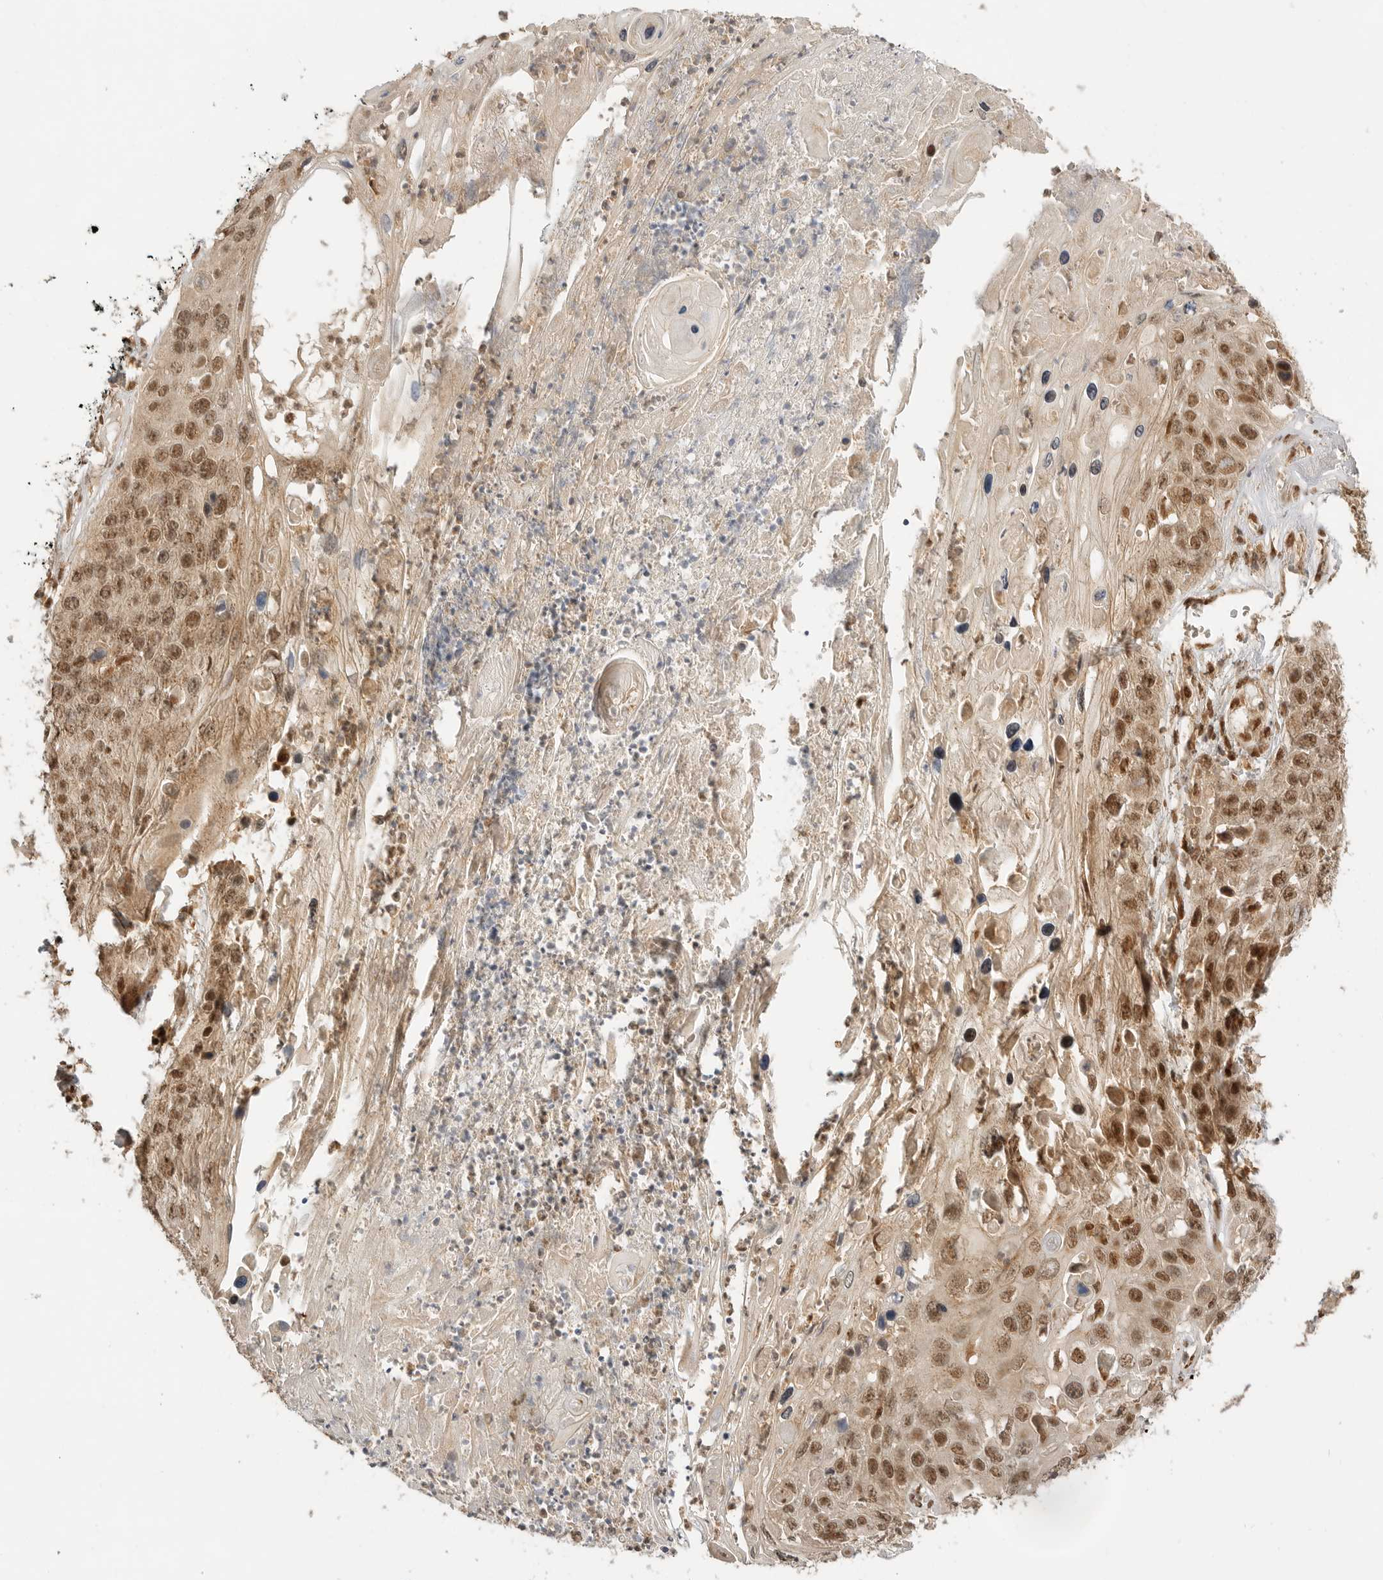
{"staining": {"intensity": "strong", "quantity": ">75%", "location": "cytoplasmic/membranous,nuclear"}, "tissue": "skin cancer", "cell_type": "Tumor cells", "image_type": "cancer", "snomed": [{"axis": "morphology", "description": "Squamous cell carcinoma, NOS"}, {"axis": "topography", "description": "Skin"}], "caption": "A brown stain labels strong cytoplasmic/membranous and nuclear expression of a protein in skin squamous cell carcinoma tumor cells.", "gene": "ALKAL1", "patient": {"sex": "male", "age": 55}}